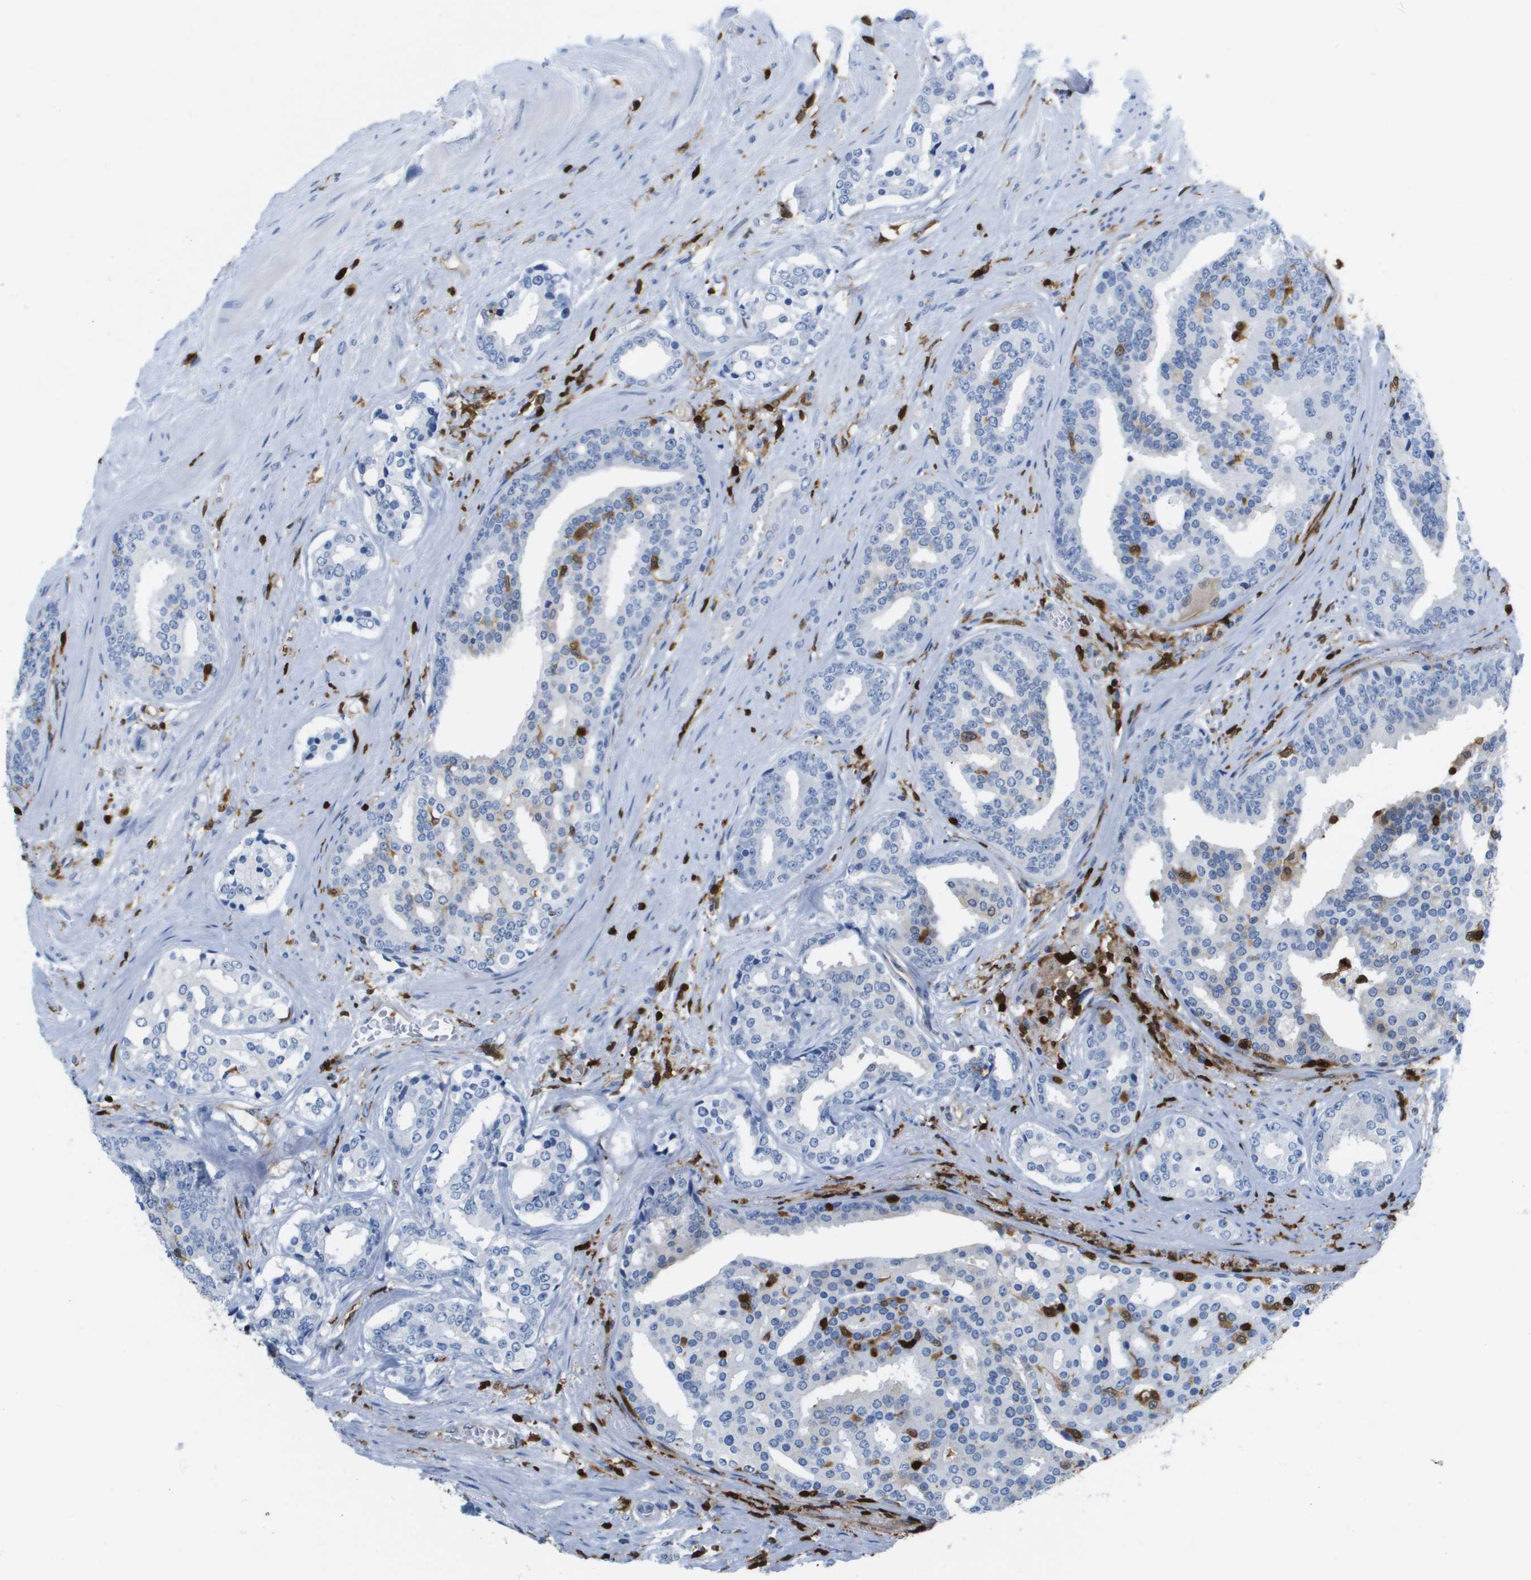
{"staining": {"intensity": "negative", "quantity": "none", "location": "none"}, "tissue": "prostate cancer", "cell_type": "Tumor cells", "image_type": "cancer", "snomed": [{"axis": "morphology", "description": "Adenocarcinoma, High grade"}, {"axis": "topography", "description": "Prostate"}], "caption": "Immunohistochemical staining of prostate cancer (adenocarcinoma (high-grade)) demonstrates no significant positivity in tumor cells.", "gene": "DOCK5", "patient": {"sex": "male", "age": 71}}